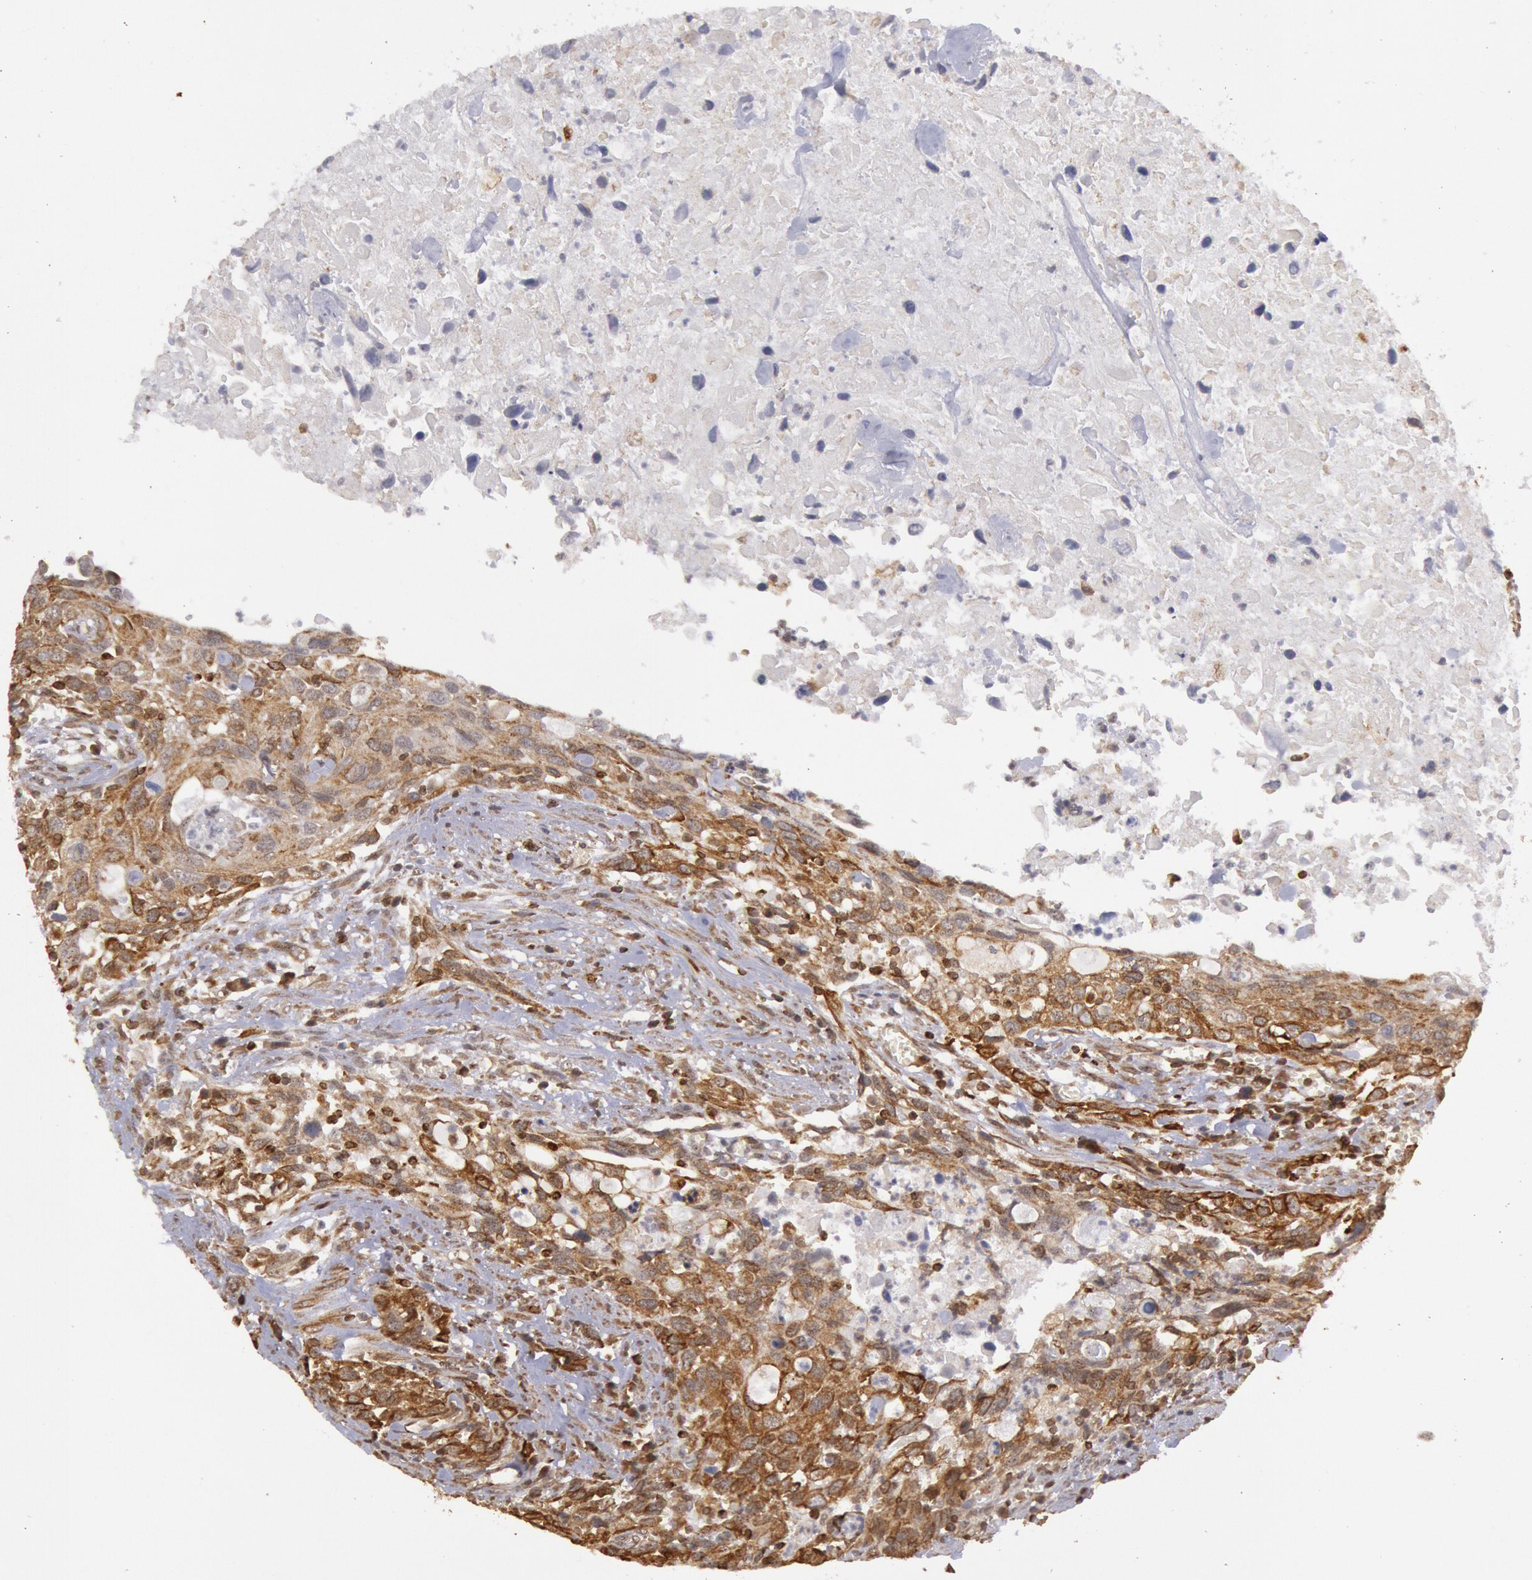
{"staining": {"intensity": "moderate", "quantity": ">75%", "location": "cytoplasmic/membranous"}, "tissue": "urothelial cancer", "cell_type": "Tumor cells", "image_type": "cancer", "snomed": [{"axis": "morphology", "description": "Urothelial carcinoma, High grade"}, {"axis": "topography", "description": "Urinary bladder"}], "caption": "This image demonstrates urothelial cancer stained with IHC to label a protein in brown. The cytoplasmic/membranous of tumor cells show moderate positivity for the protein. Nuclei are counter-stained blue.", "gene": "TAP2", "patient": {"sex": "male", "age": 71}}